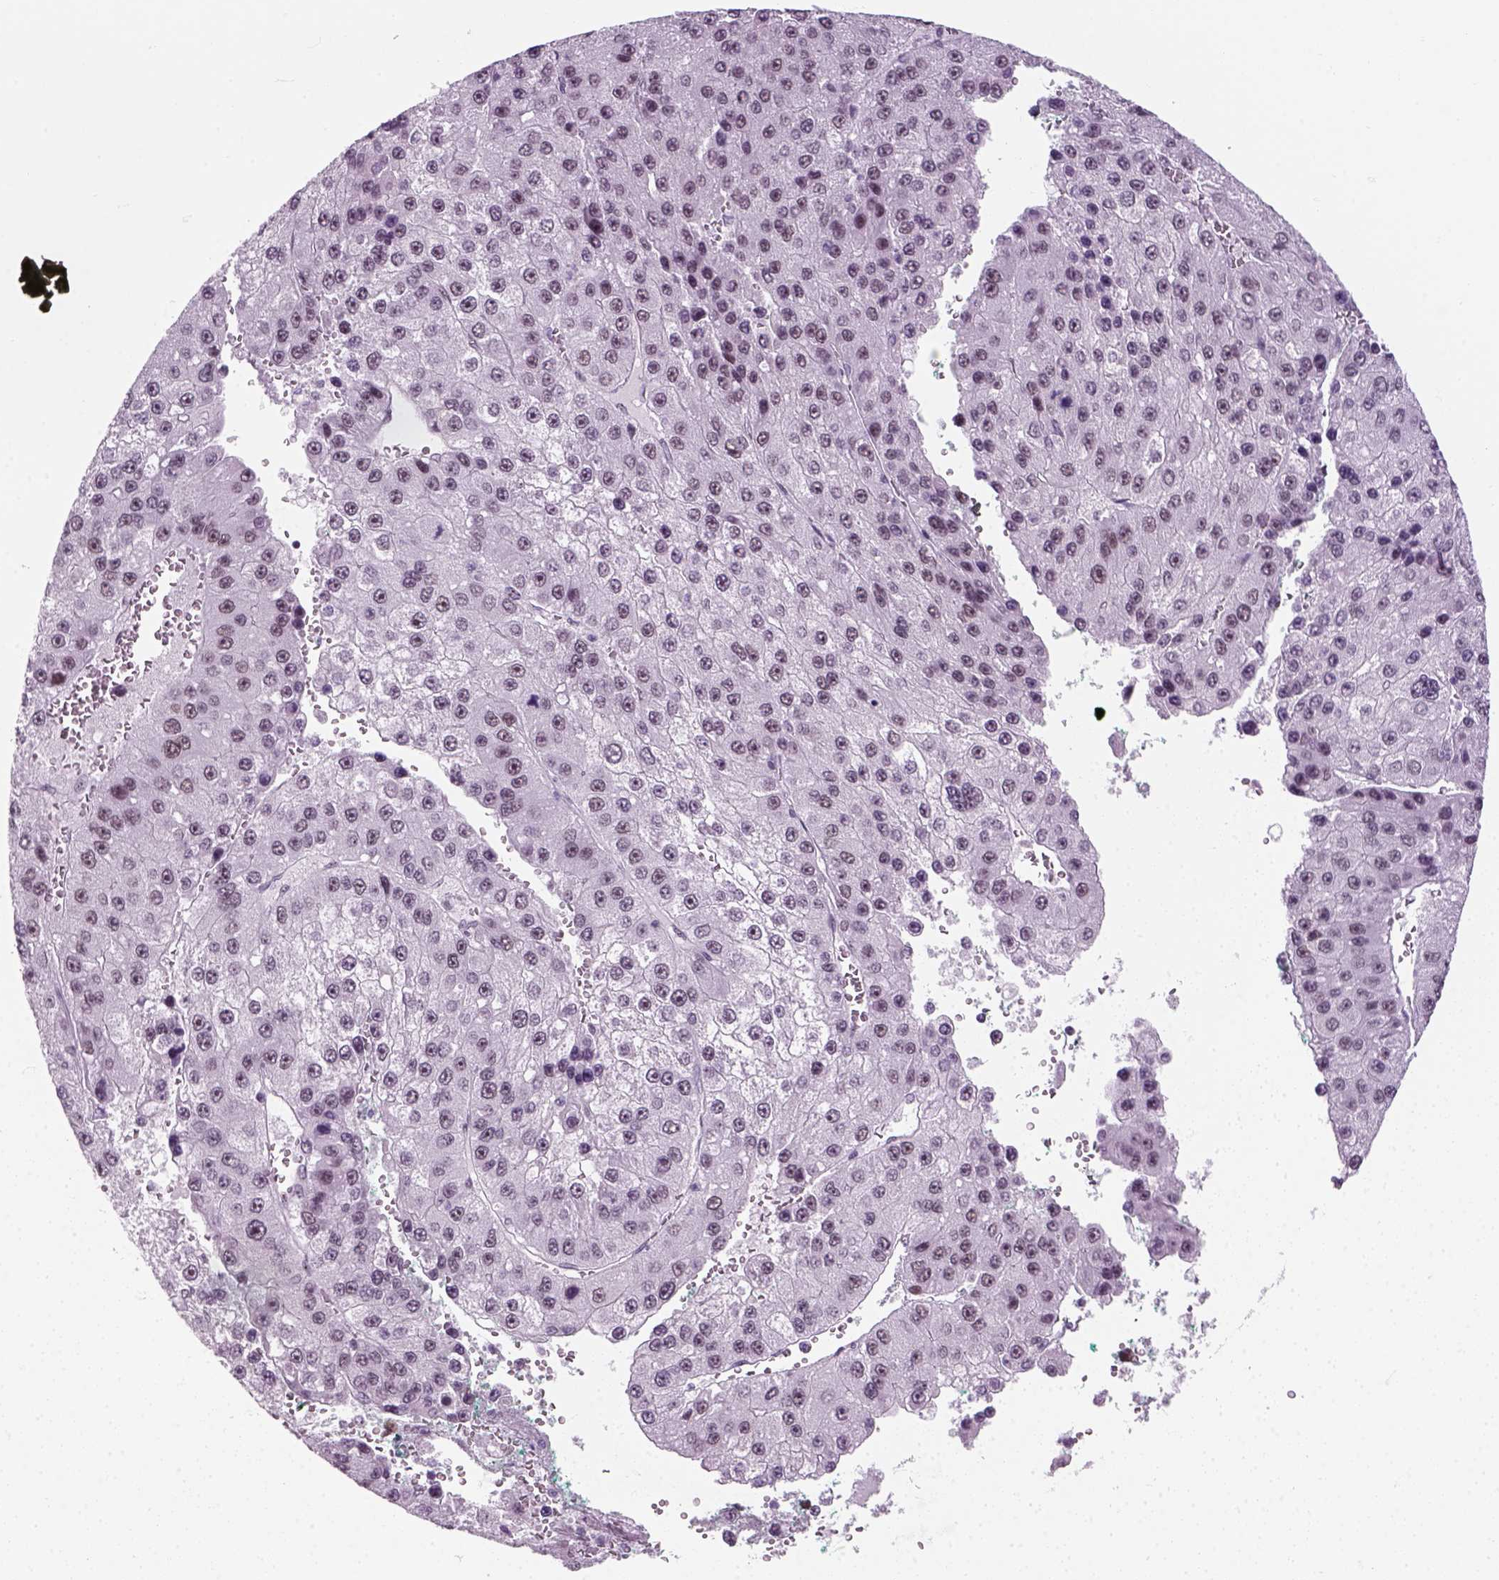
{"staining": {"intensity": "weak", "quantity": "<25%", "location": "nuclear"}, "tissue": "liver cancer", "cell_type": "Tumor cells", "image_type": "cancer", "snomed": [{"axis": "morphology", "description": "Carcinoma, Hepatocellular, NOS"}, {"axis": "topography", "description": "Liver"}], "caption": "Immunohistochemistry (IHC) micrograph of liver cancer (hepatocellular carcinoma) stained for a protein (brown), which demonstrates no staining in tumor cells.", "gene": "ZNF865", "patient": {"sex": "female", "age": 73}}